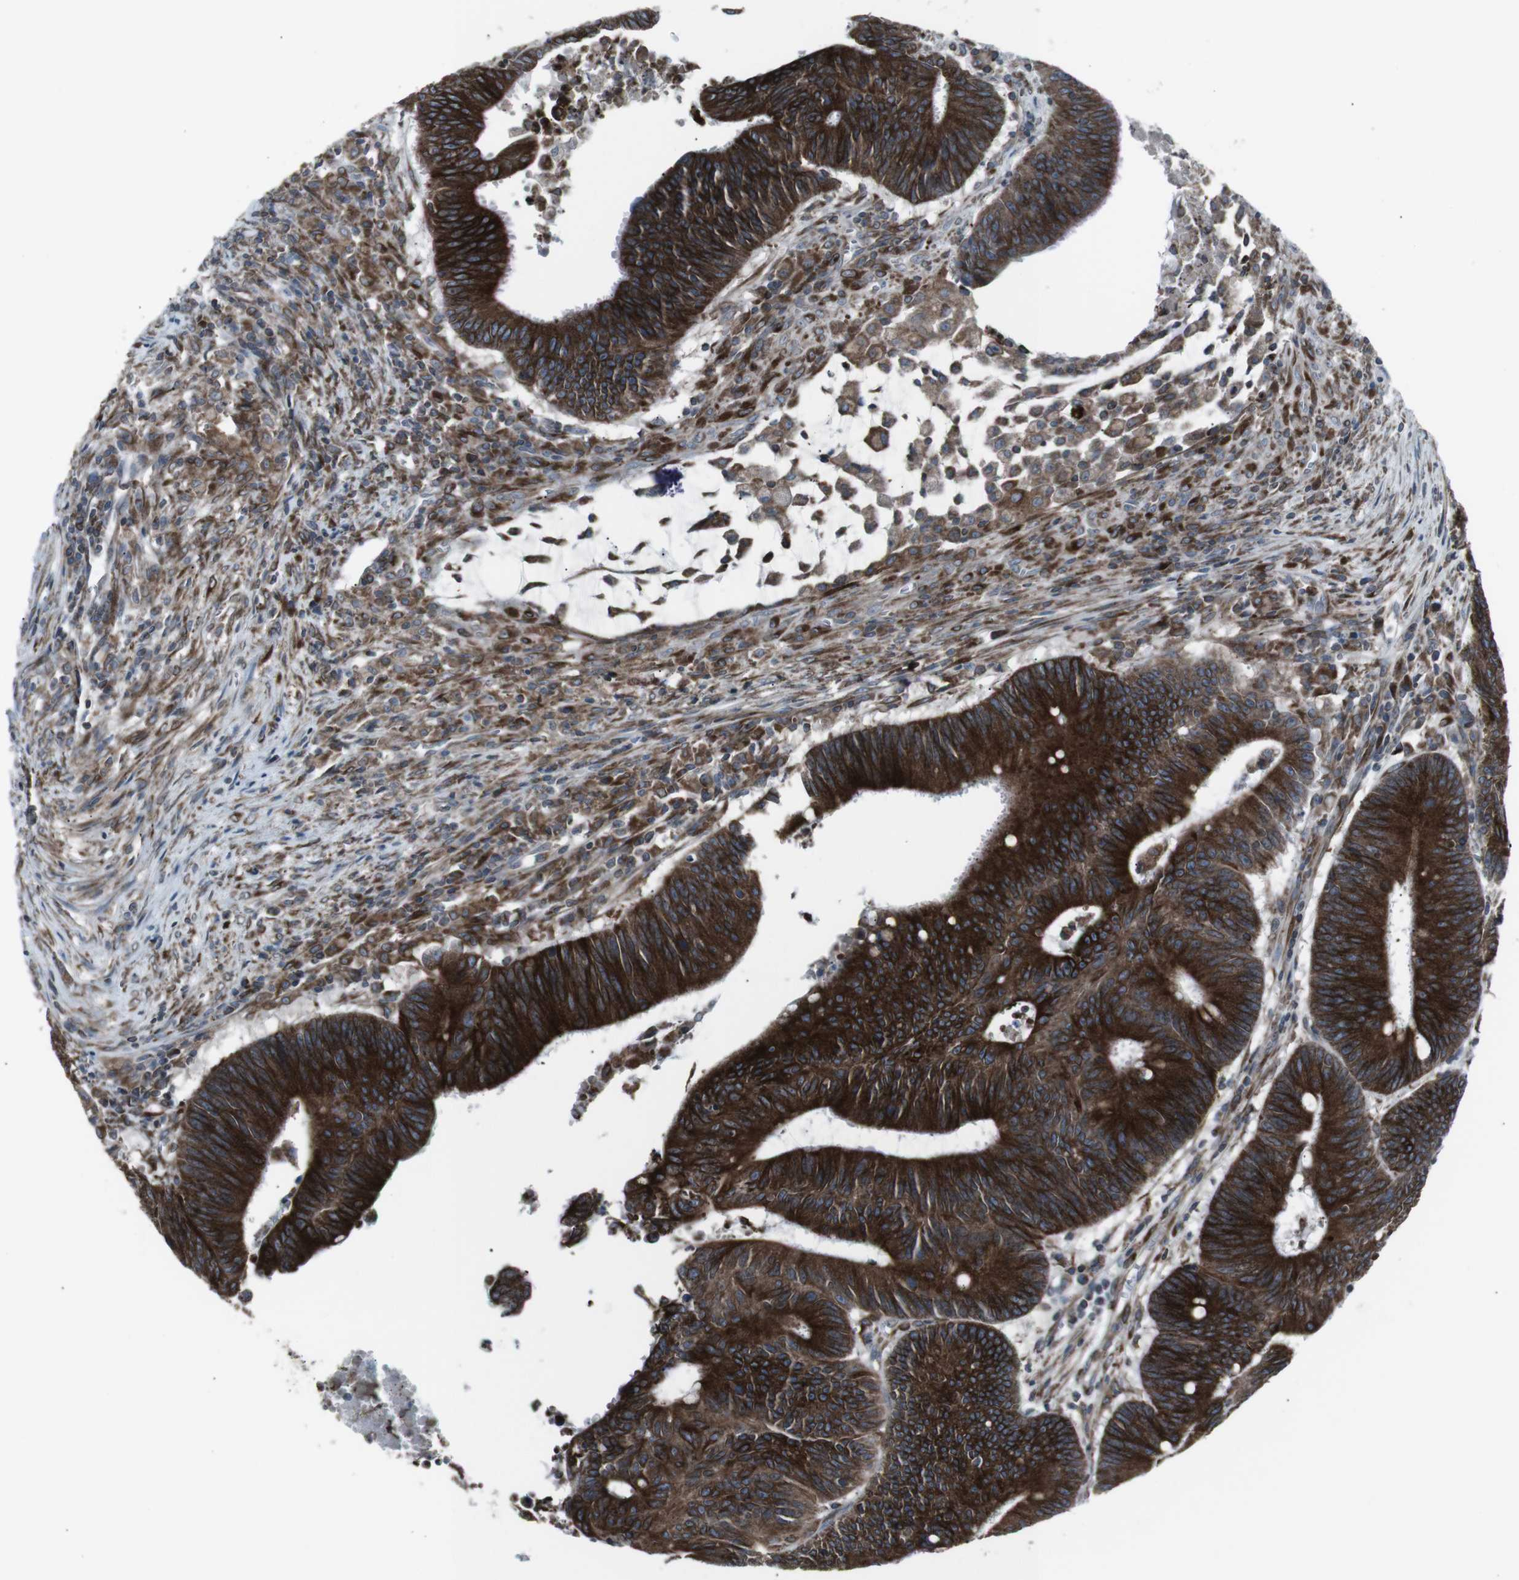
{"staining": {"intensity": "strong", "quantity": ">75%", "location": "cytoplasmic/membranous"}, "tissue": "colorectal cancer", "cell_type": "Tumor cells", "image_type": "cancer", "snomed": [{"axis": "morphology", "description": "Adenocarcinoma, NOS"}, {"axis": "topography", "description": "Colon"}], "caption": "This image reveals colorectal cancer stained with immunohistochemistry to label a protein in brown. The cytoplasmic/membranous of tumor cells show strong positivity for the protein. Nuclei are counter-stained blue.", "gene": "LNPK", "patient": {"sex": "male", "age": 45}}